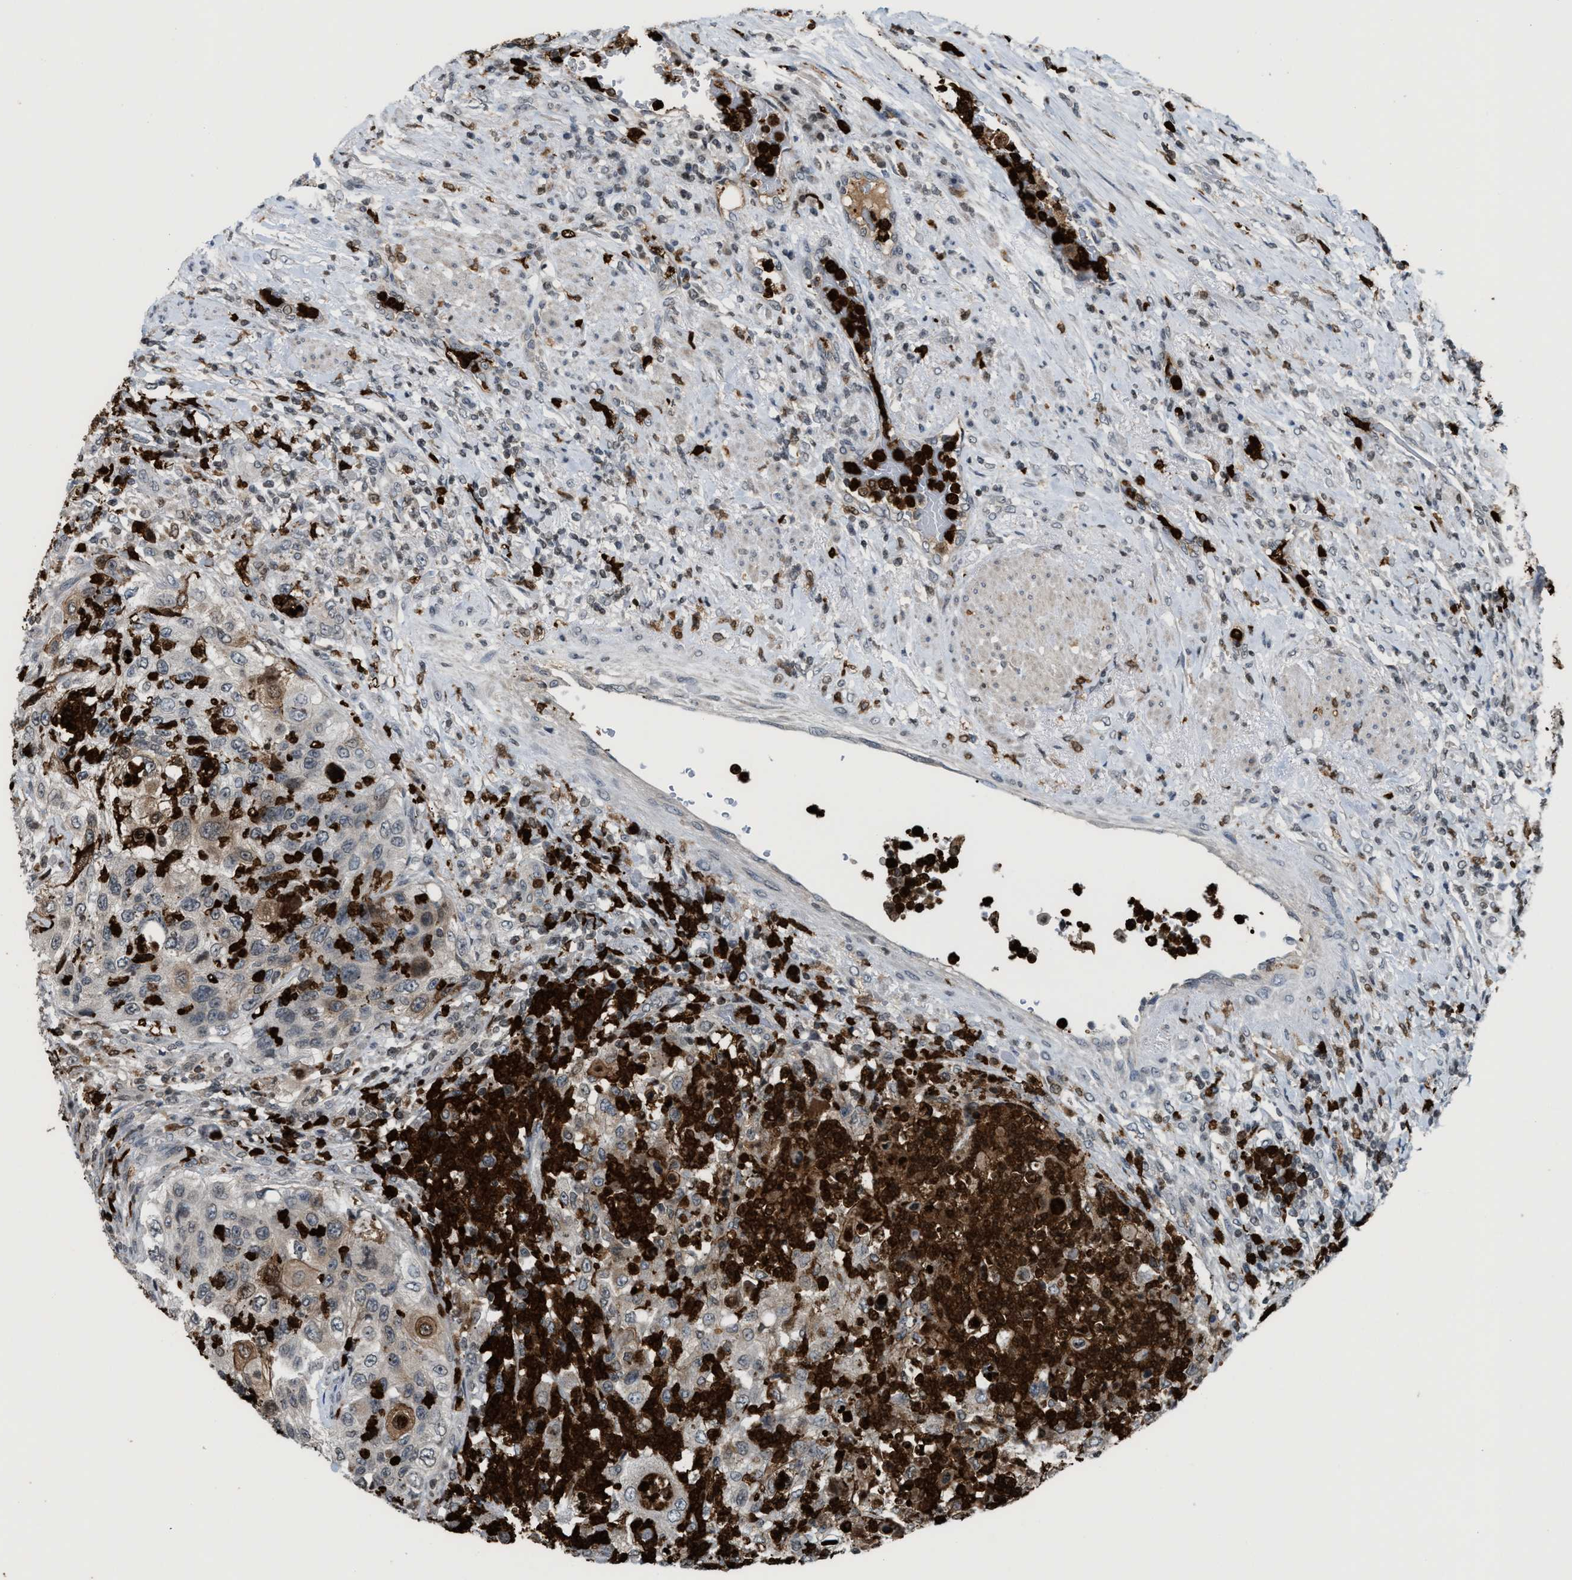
{"staining": {"intensity": "weak", "quantity": "<25%", "location": "cytoplasmic/membranous"}, "tissue": "urothelial cancer", "cell_type": "Tumor cells", "image_type": "cancer", "snomed": [{"axis": "morphology", "description": "Urothelial carcinoma, High grade"}, {"axis": "topography", "description": "Urinary bladder"}], "caption": "Tumor cells are negative for brown protein staining in high-grade urothelial carcinoma.", "gene": "PRUNE2", "patient": {"sex": "female", "age": 60}}